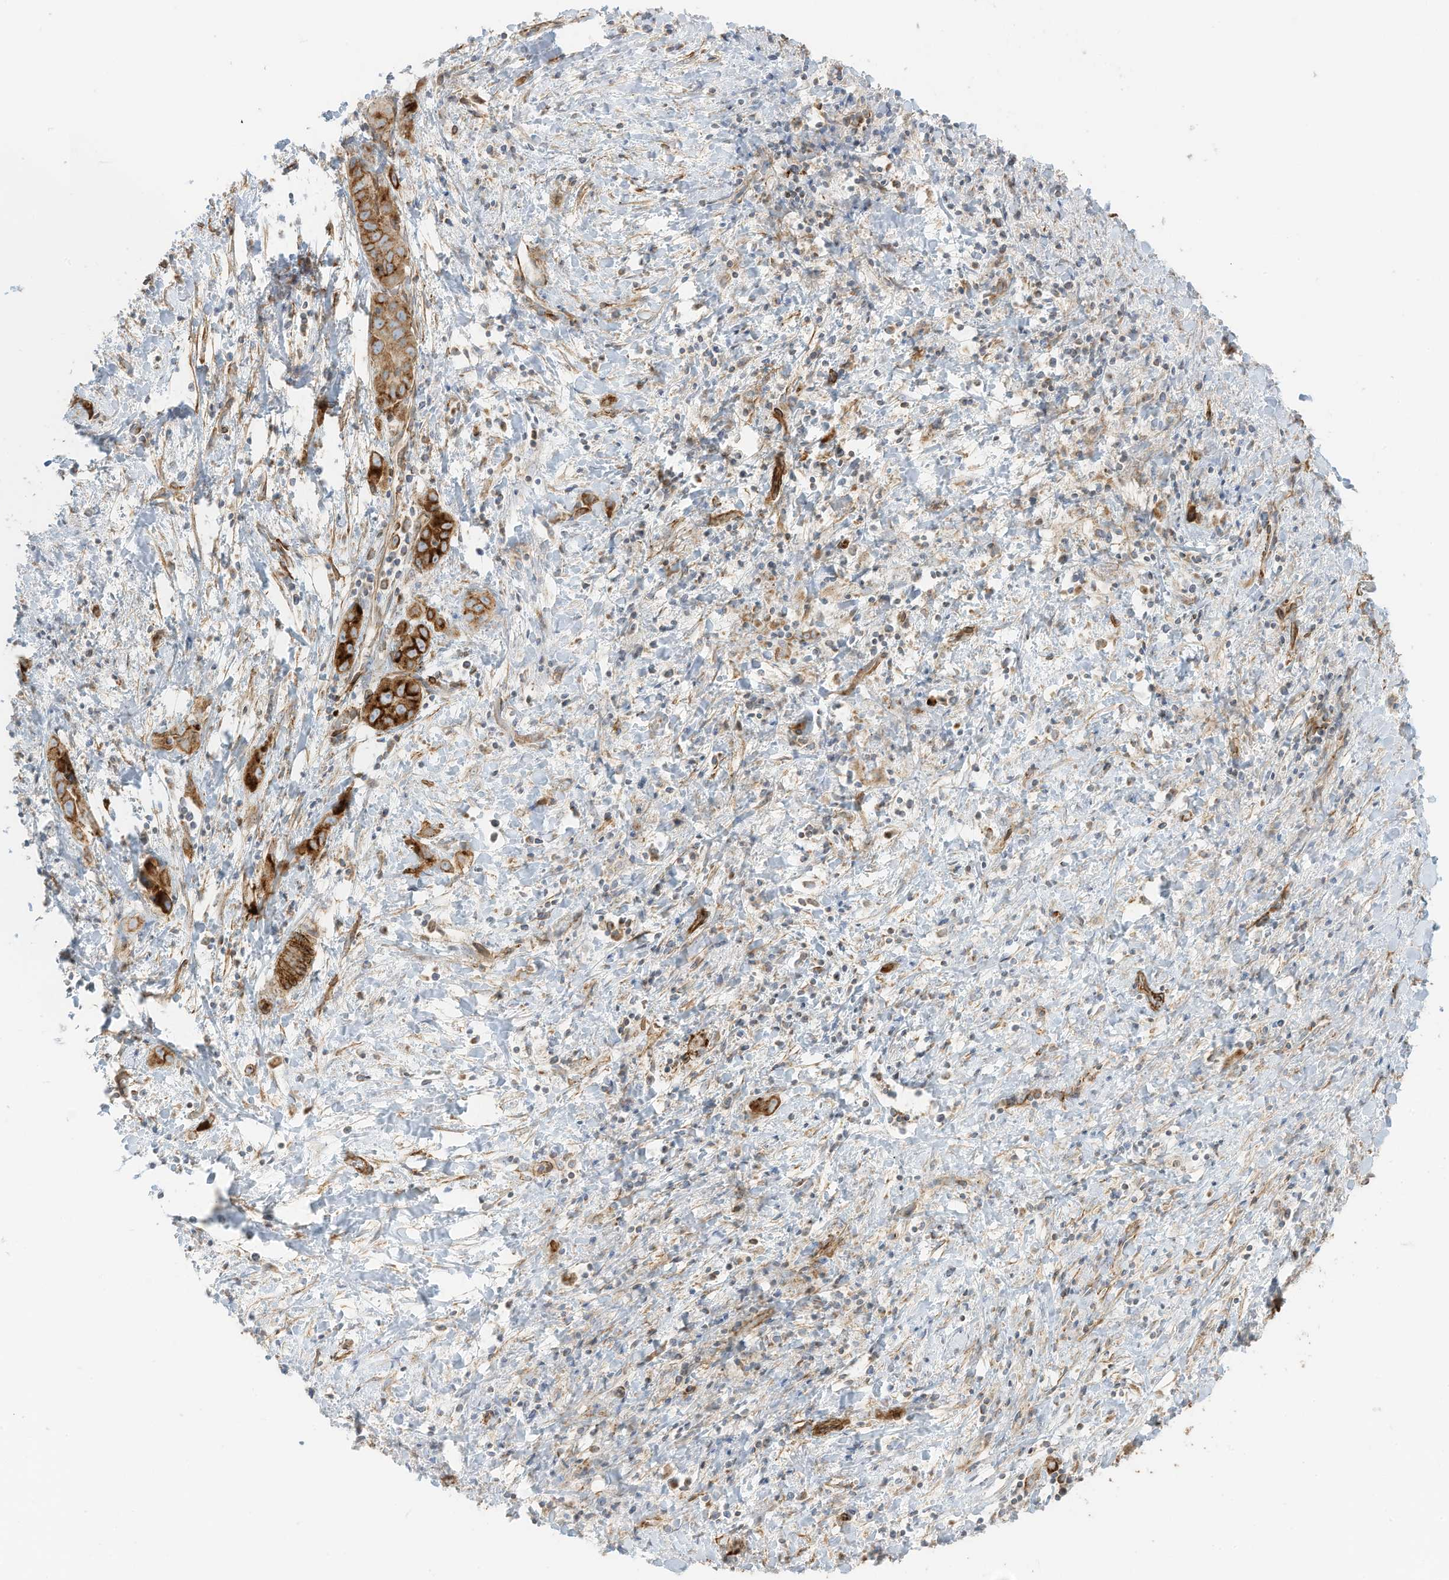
{"staining": {"intensity": "moderate", "quantity": ">75%", "location": "cytoplasmic/membranous"}, "tissue": "liver cancer", "cell_type": "Tumor cells", "image_type": "cancer", "snomed": [{"axis": "morphology", "description": "Cholangiocarcinoma"}, {"axis": "topography", "description": "Liver"}], "caption": "Protein expression analysis of human liver cholangiocarcinoma reveals moderate cytoplasmic/membranous expression in about >75% of tumor cells.", "gene": "ABCB7", "patient": {"sex": "female", "age": 52}}